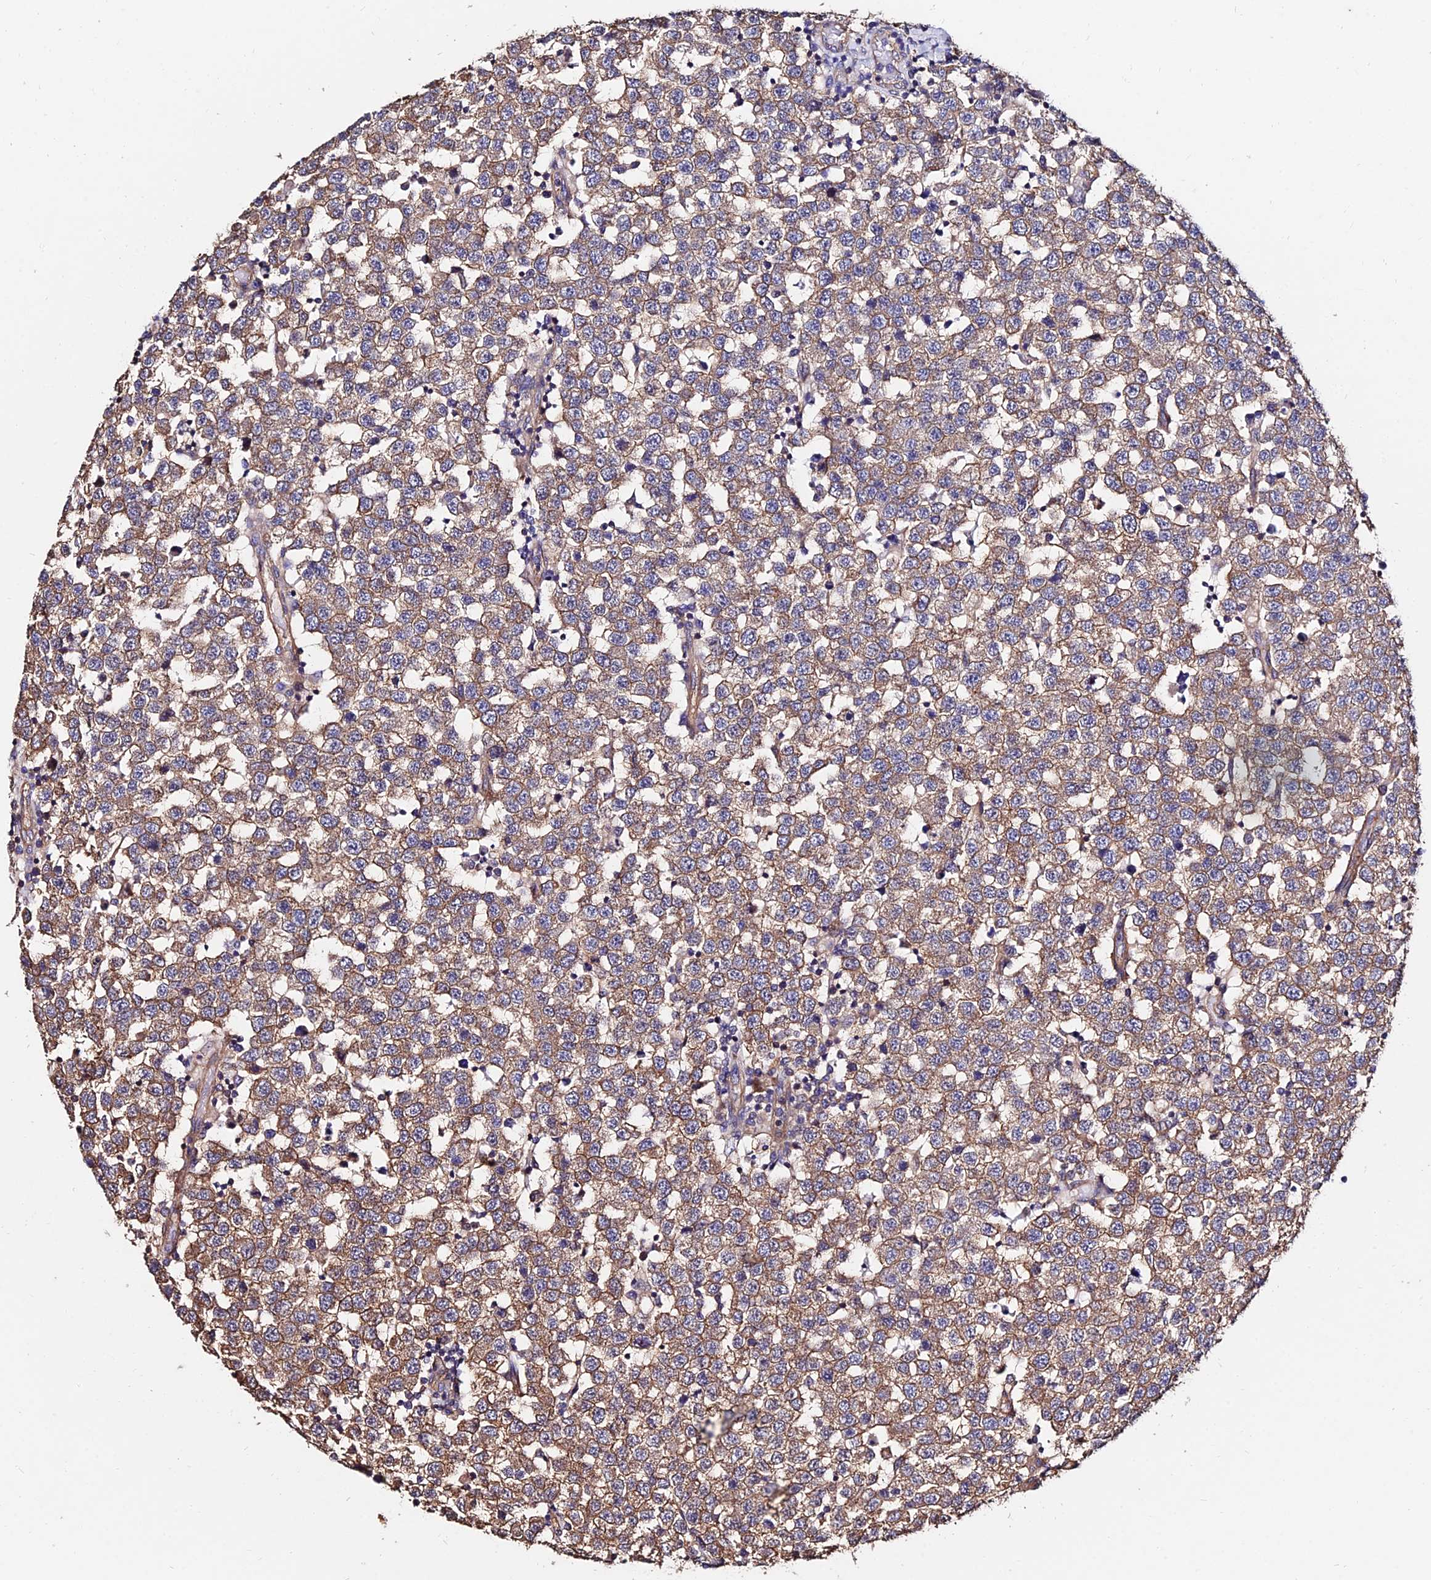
{"staining": {"intensity": "moderate", "quantity": ">75%", "location": "cytoplasmic/membranous"}, "tissue": "testis cancer", "cell_type": "Tumor cells", "image_type": "cancer", "snomed": [{"axis": "morphology", "description": "Seminoma, NOS"}, {"axis": "topography", "description": "Testis"}], "caption": "Immunohistochemical staining of seminoma (testis) demonstrates moderate cytoplasmic/membranous protein positivity in approximately >75% of tumor cells. The staining was performed using DAB to visualize the protein expression in brown, while the nuclei were stained in blue with hematoxylin (Magnification: 20x).", "gene": "CALM2", "patient": {"sex": "male", "age": 34}}